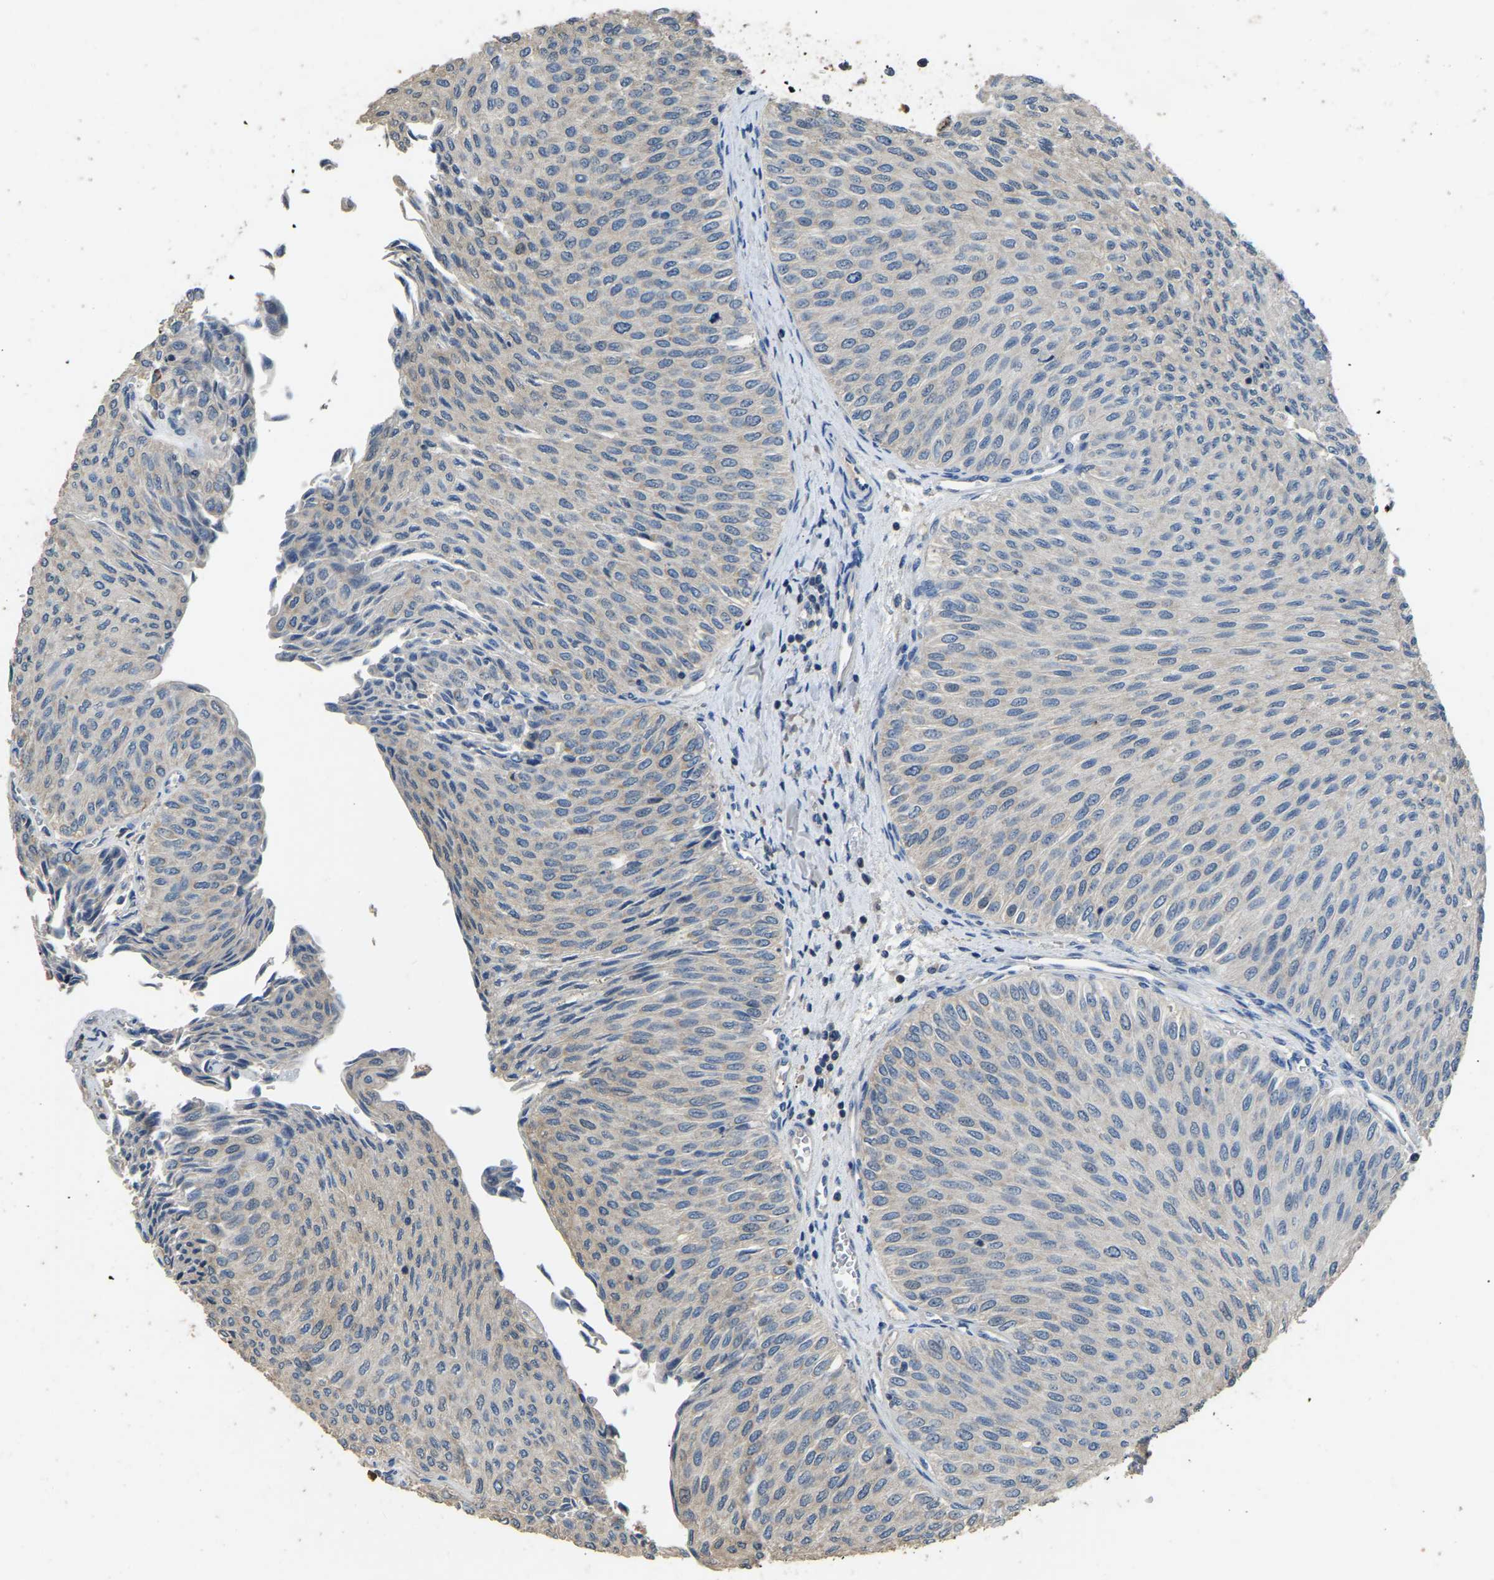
{"staining": {"intensity": "negative", "quantity": "none", "location": "none"}, "tissue": "urothelial cancer", "cell_type": "Tumor cells", "image_type": "cancer", "snomed": [{"axis": "morphology", "description": "Urothelial carcinoma, Low grade"}, {"axis": "topography", "description": "Urinary bladder"}], "caption": "Urothelial cancer was stained to show a protein in brown. There is no significant staining in tumor cells.", "gene": "TUFM", "patient": {"sex": "male", "age": 78}}